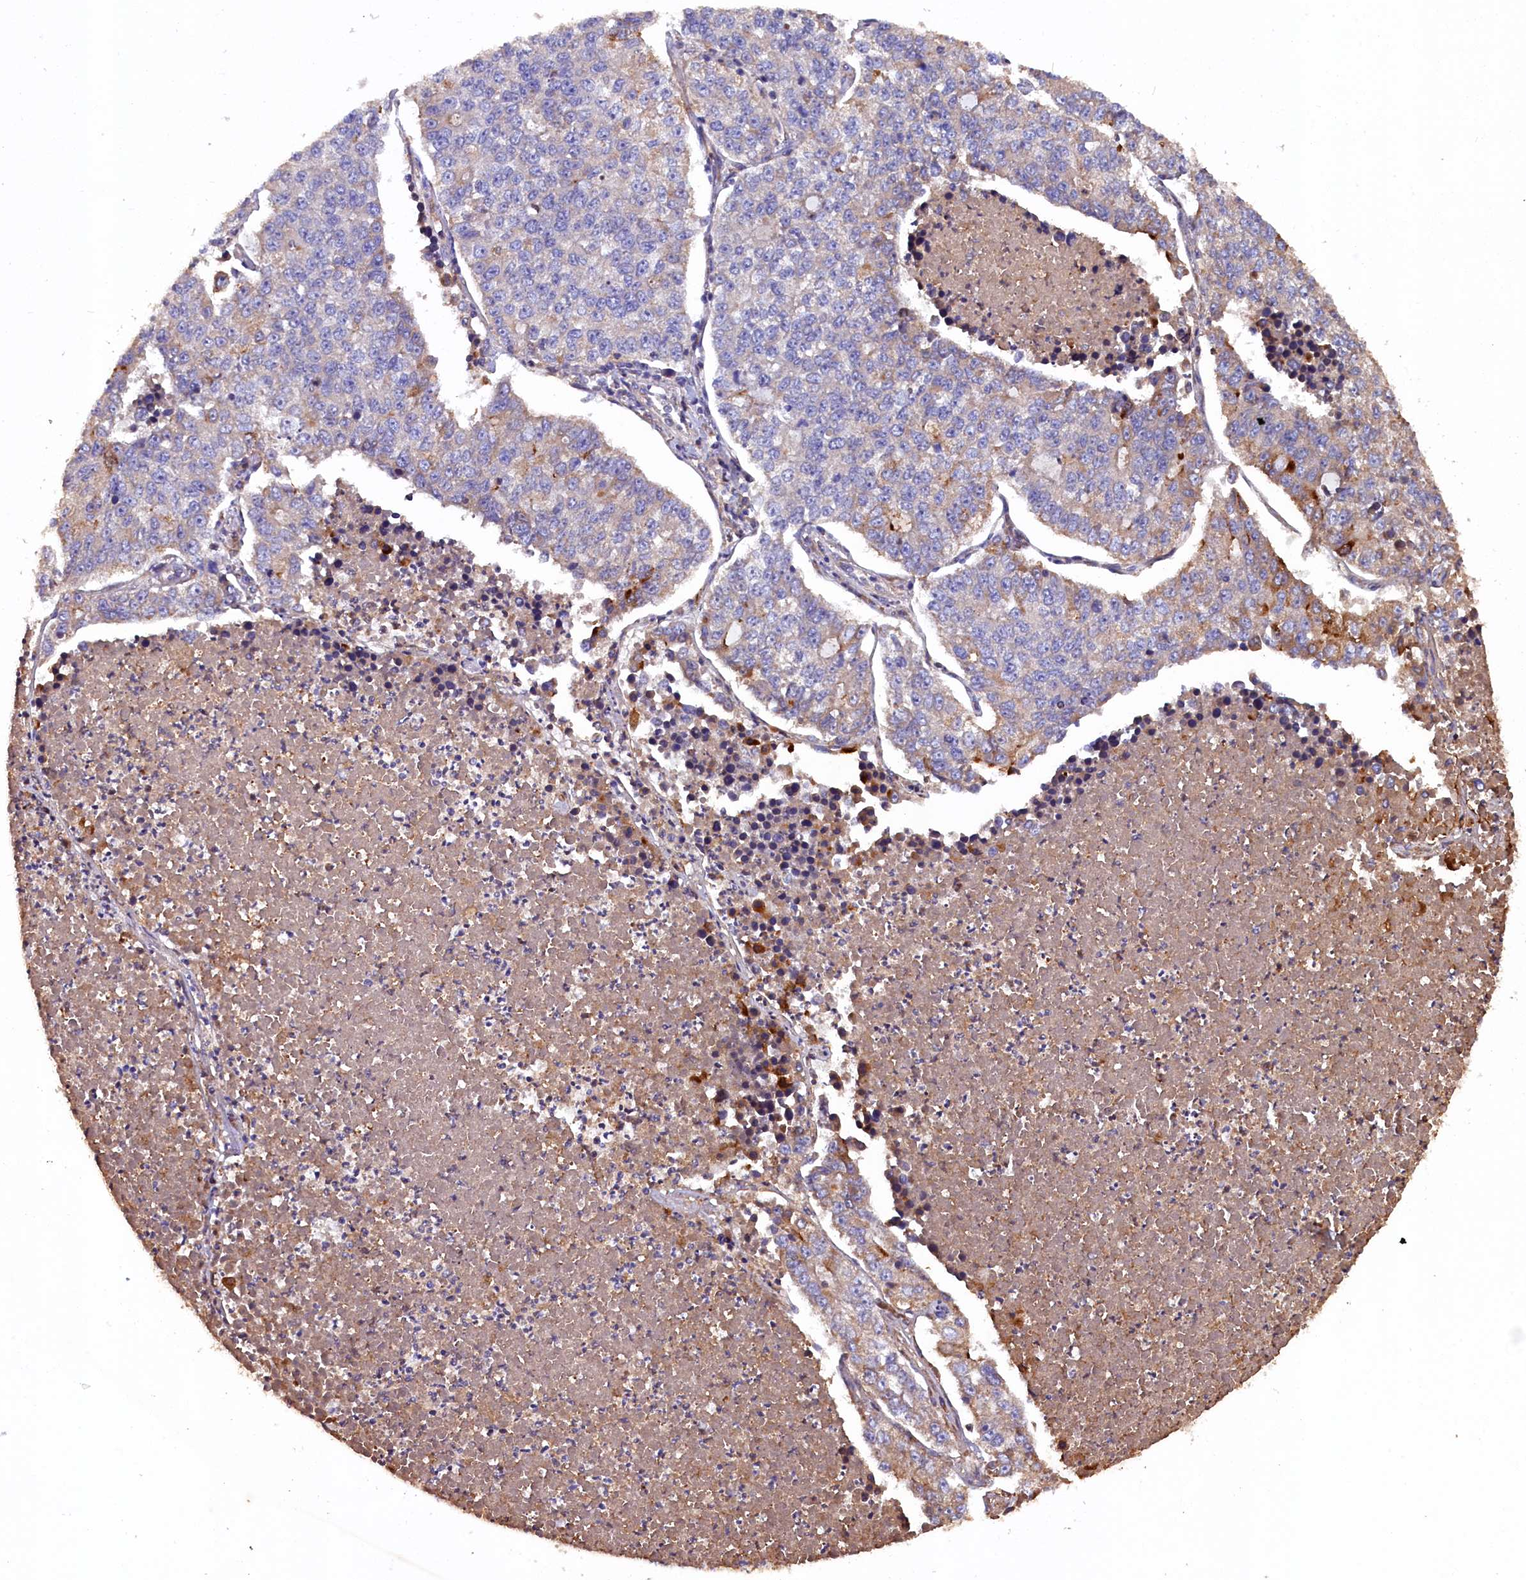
{"staining": {"intensity": "negative", "quantity": "none", "location": "none"}, "tissue": "lung cancer", "cell_type": "Tumor cells", "image_type": "cancer", "snomed": [{"axis": "morphology", "description": "Adenocarcinoma, NOS"}, {"axis": "topography", "description": "Lung"}], "caption": "Lung adenocarcinoma was stained to show a protein in brown. There is no significant staining in tumor cells. Brightfield microscopy of immunohistochemistry stained with DAB (3,3'-diaminobenzidine) (brown) and hematoxylin (blue), captured at high magnification.", "gene": "GREB1L", "patient": {"sex": "male", "age": 49}}